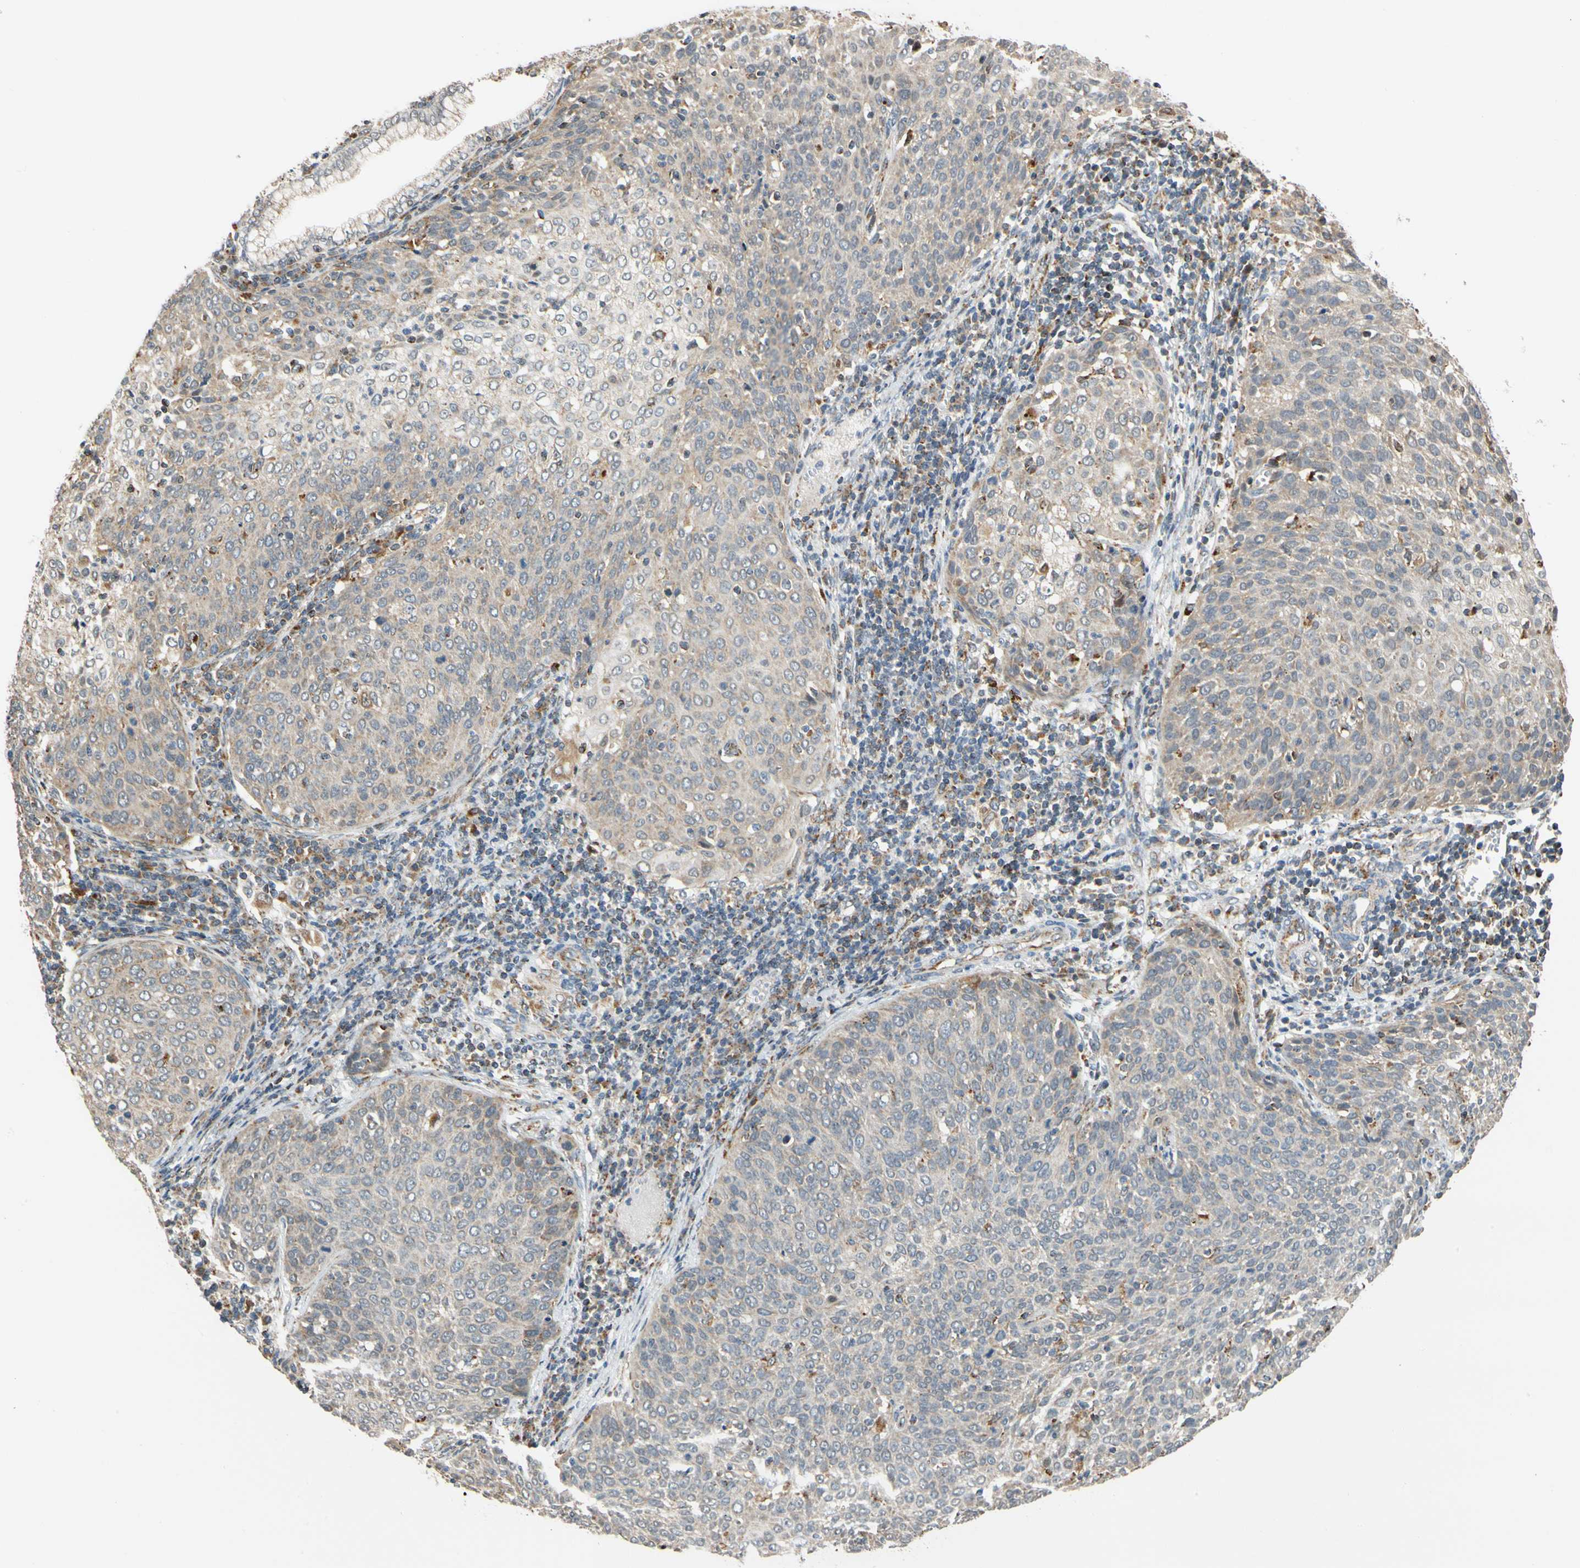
{"staining": {"intensity": "weak", "quantity": "25%-75%", "location": "cytoplasmic/membranous"}, "tissue": "cervical cancer", "cell_type": "Tumor cells", "image_type": "cancer", "snomed": [{"axis": "morphology", "description": "Squamous cell carcinoma, NOS"}, {"axis": "topography", "description": "Cervix"}], "caption": "Protein expression analysis of cervical cancer demonstrates weak cytoplasmic/membranous positivity in about 25%-75% of tumor cells.", "gene": "SFXN3", "patient": {"sex": "female", "age": 38}}